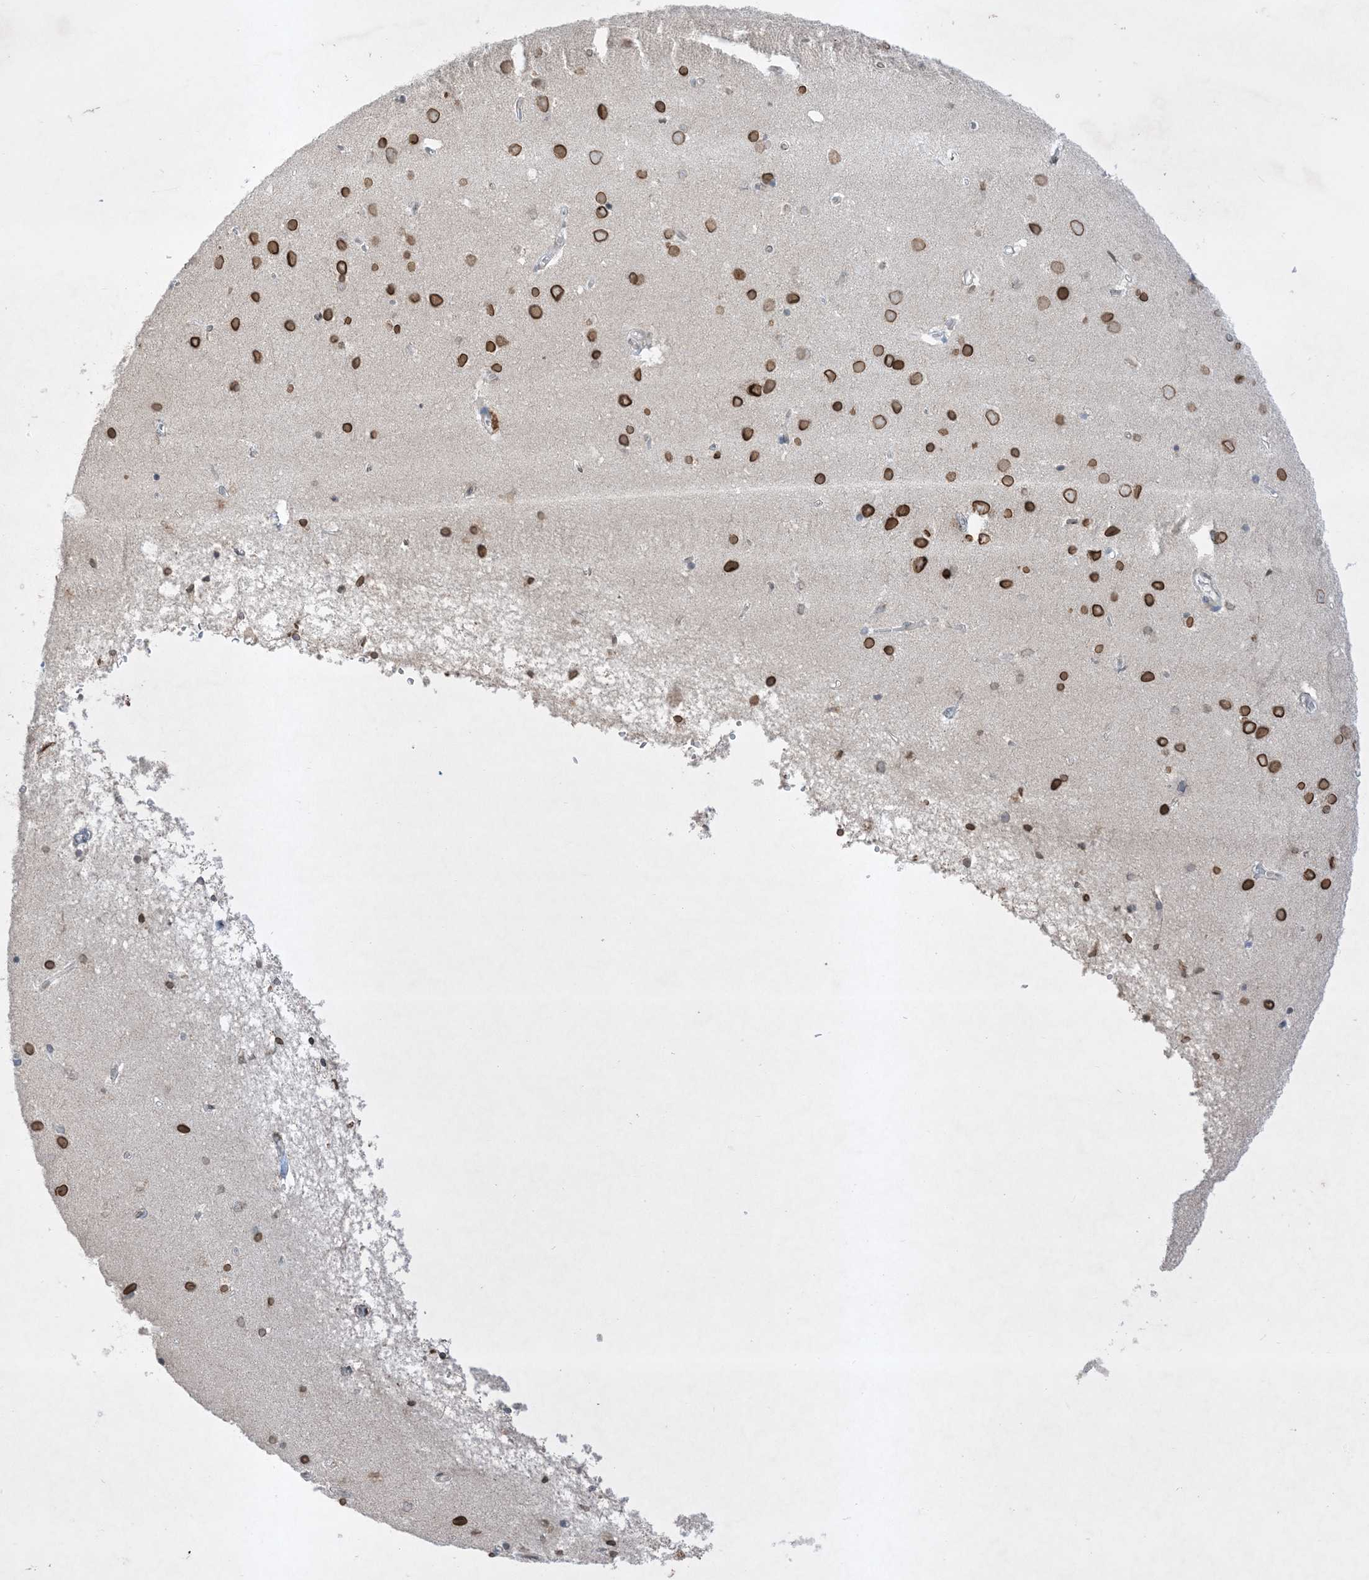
{"staining": {"intensity": "negative", "quantity": "none", "location": "none"}, "tissue": "cerebral cortex", "cell_type": "Endothelial cells", "image_type": "normal", "snomed": [{"axis": "morphology", "description": "Normal tissue, NOS"}, {"axis": "topography", "description": "Cerebral cortex"}], "caption": "Benign cerebral cortex was stained to show a protein in brown. There is no significant expression in endothelial cells.", "gene": "FNDC1", "patient": {"sex": "male", "age": 54}}